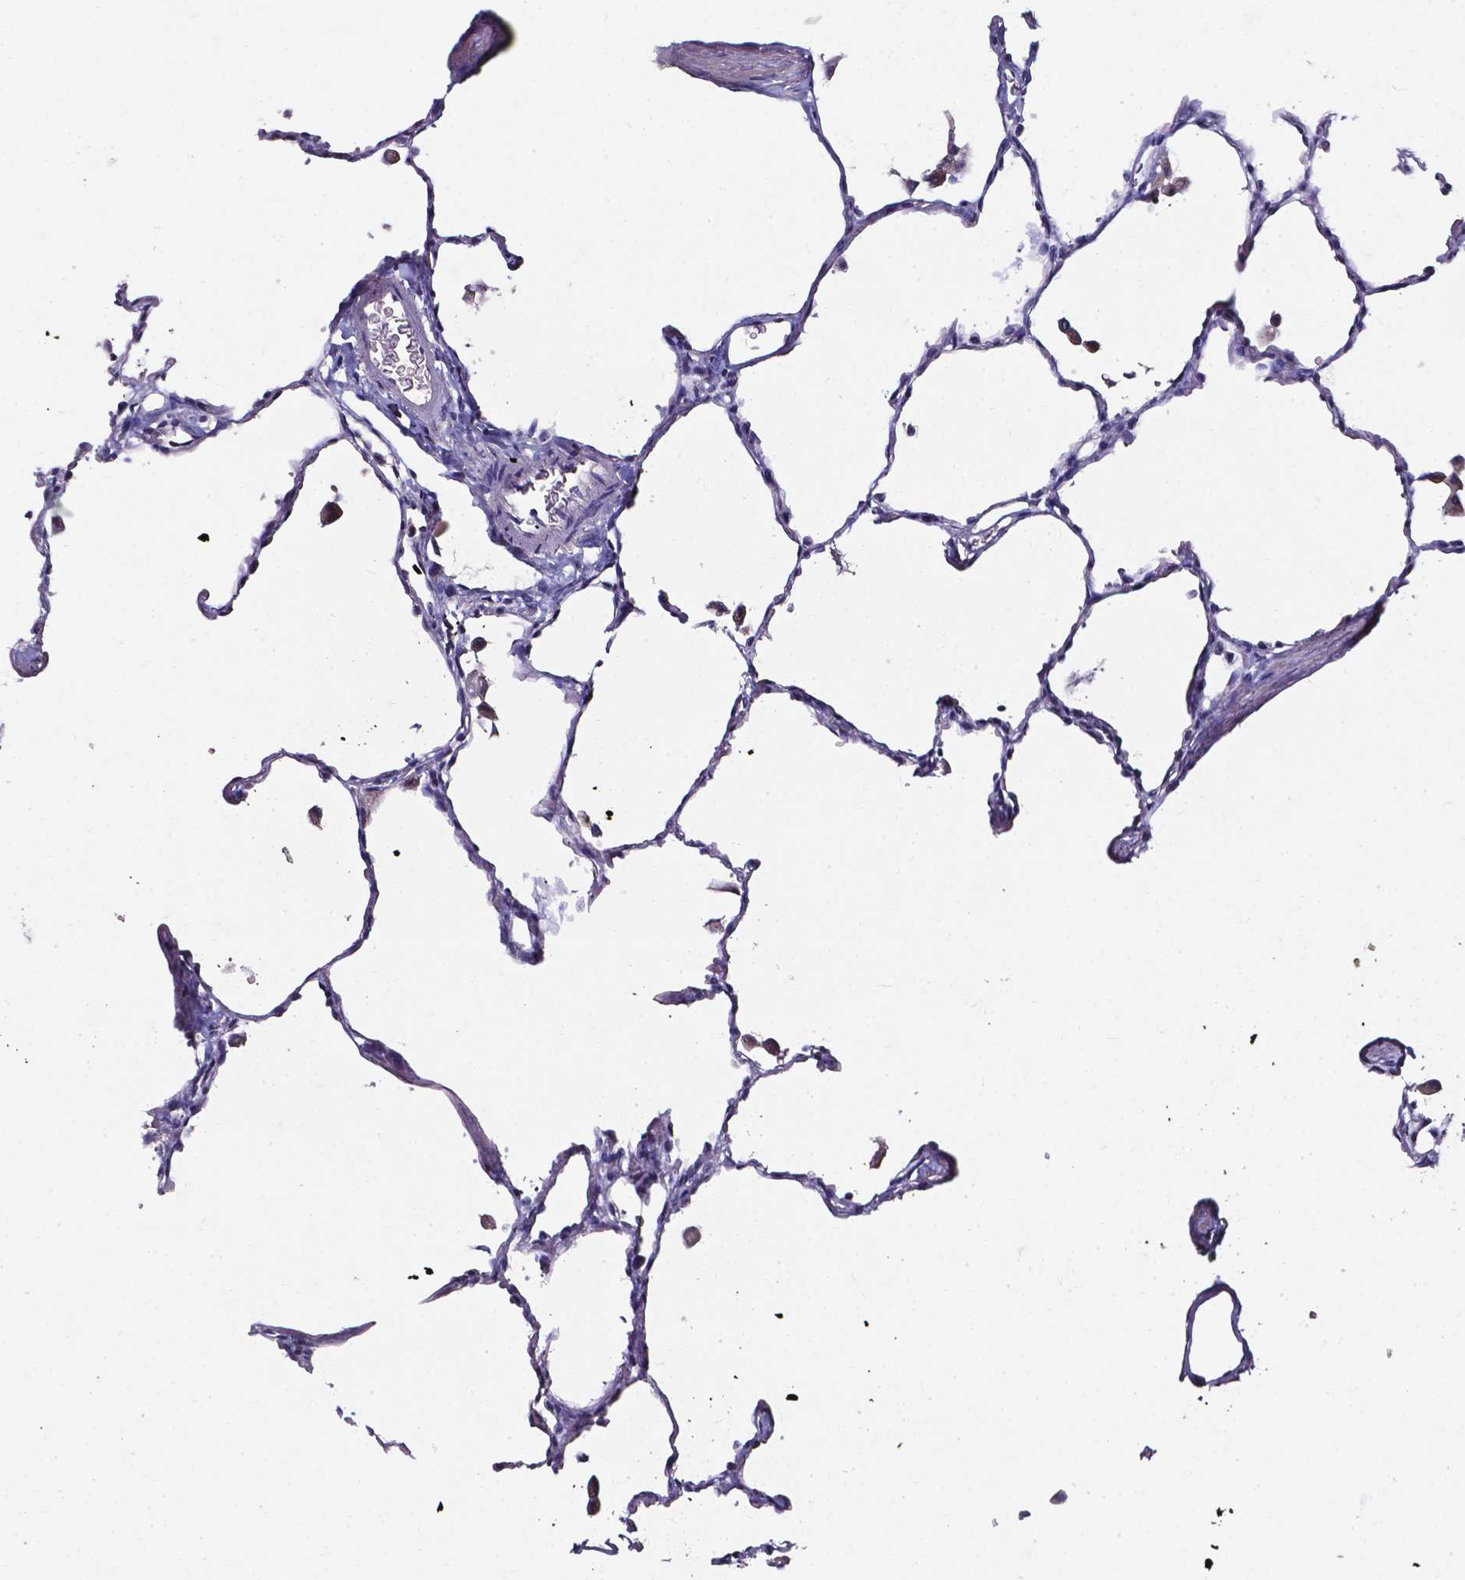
{"staining": {"intensity": "negative", "quantity": "none", "location": "none"}, "tissue": "lung", "cell_type": "Alveolar cells", "image_type": "normal", "snomed": [{"axis": "morphology", "description": "Normal tissue, NOS"}, {"axis": "topography", "description": "Lung"}], "caption": "Lung stained for a protein using immunohistochemistry reveals no positivity alveolar cells.", "gene": "AKR1B10", "patient": {"sex": "female", "age": 47}}